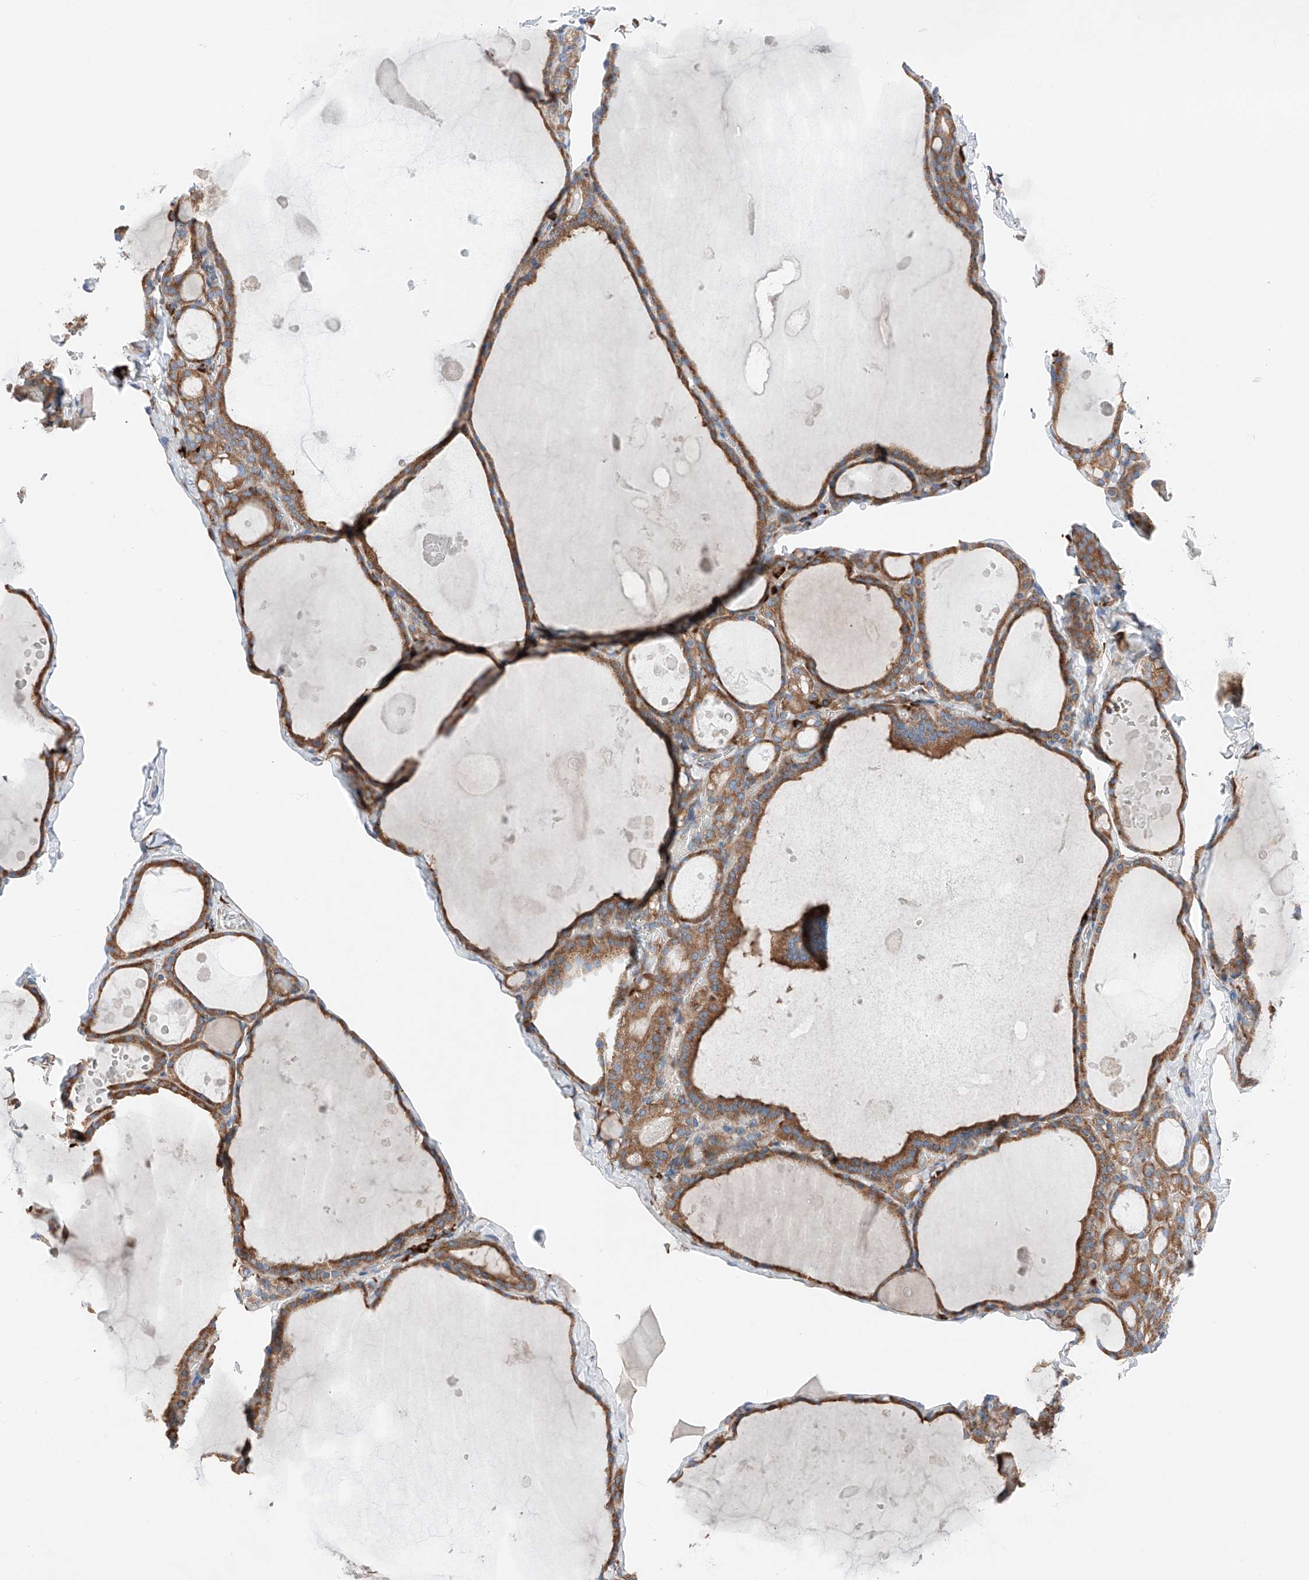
{"staining": {"intensity": "moderate", "quantity": ">75%", "location": "cytoplasmic/membranous"}, "tissue": "thyroid gland", "cell_type": "Glandular cells", "image_type": "normal", "snomed": [{"axis": "morphology", "description": "Normal tissue, NOS"}, {"axis": "topography", "description": "Thyroid gland"}], "caption": "Brown immunohistochemical staining in normal human thyroid gland reveals moderate cytoplasmic/membranous positivity in approximately >75% of glandular cells. (Stains: DAB (3,3'-diaminobenzidine) in brown, nuclei in blue, Microscopy: brightfield microscopy at high magnification).", "gene": "CRELD1", "patient": {"sex": "male", "age": 56}}